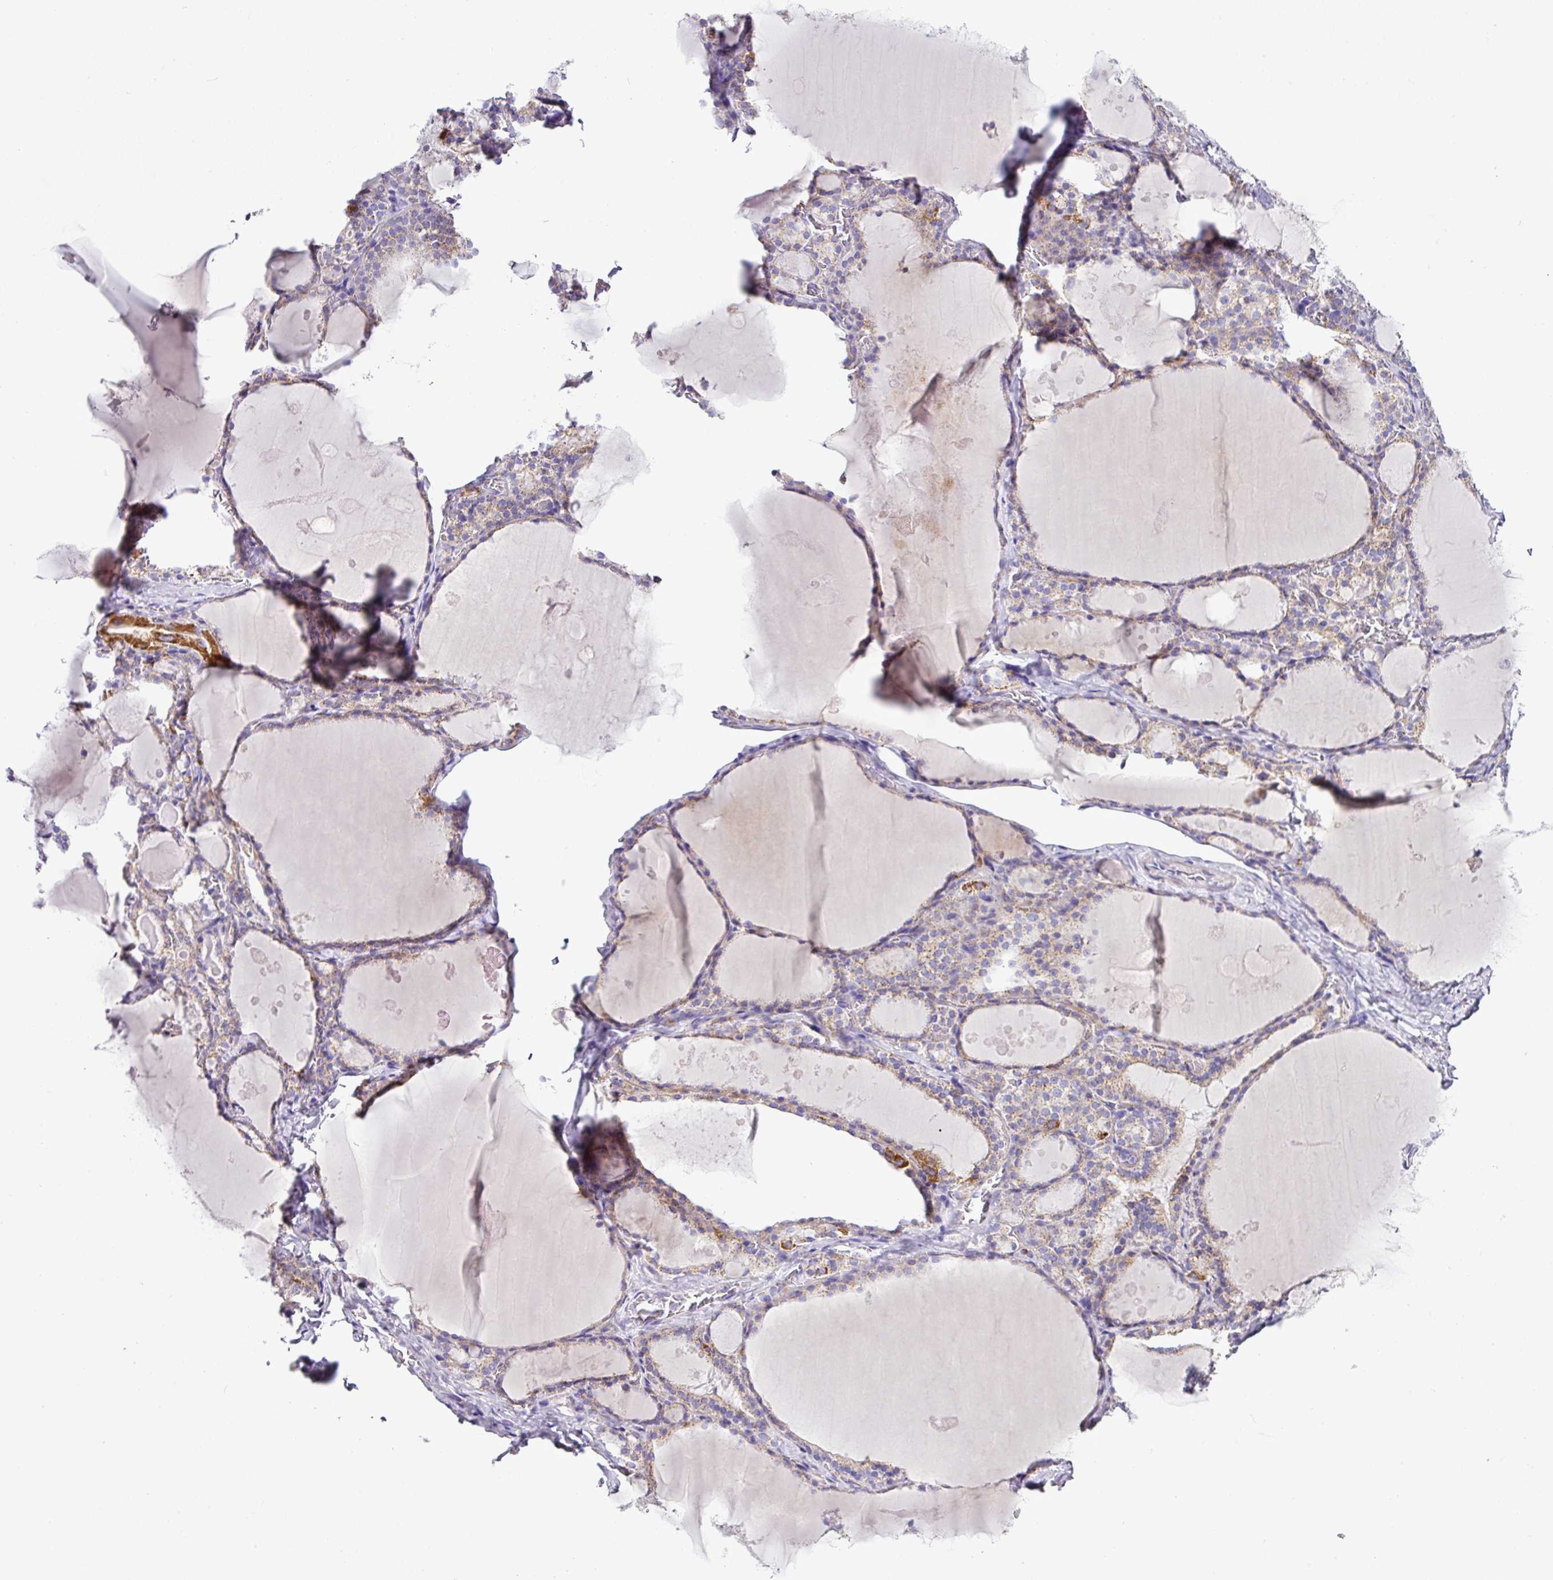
{"staining": {"intensity": "weak", "quantity": "25%-75%", "location": "cytoplasmic/membranous"}, "tissue": "thyroid gland", "cell_type": "Glandular cells", "image_type": "normal", "snomed": [{"axis": "morphology", "description": "Normal tissue, NOS"}, {"axis": "topography", "description": "Thyroid gland"}], "caption": "Human thyroid gland stained with a brown dye demonstrates weak cytoplasmic/membranous positive positivity in approximately 25%-75% of glandular cells.", "gene": "PGAP4", "patient": {"sex": "male", "age": 56}}